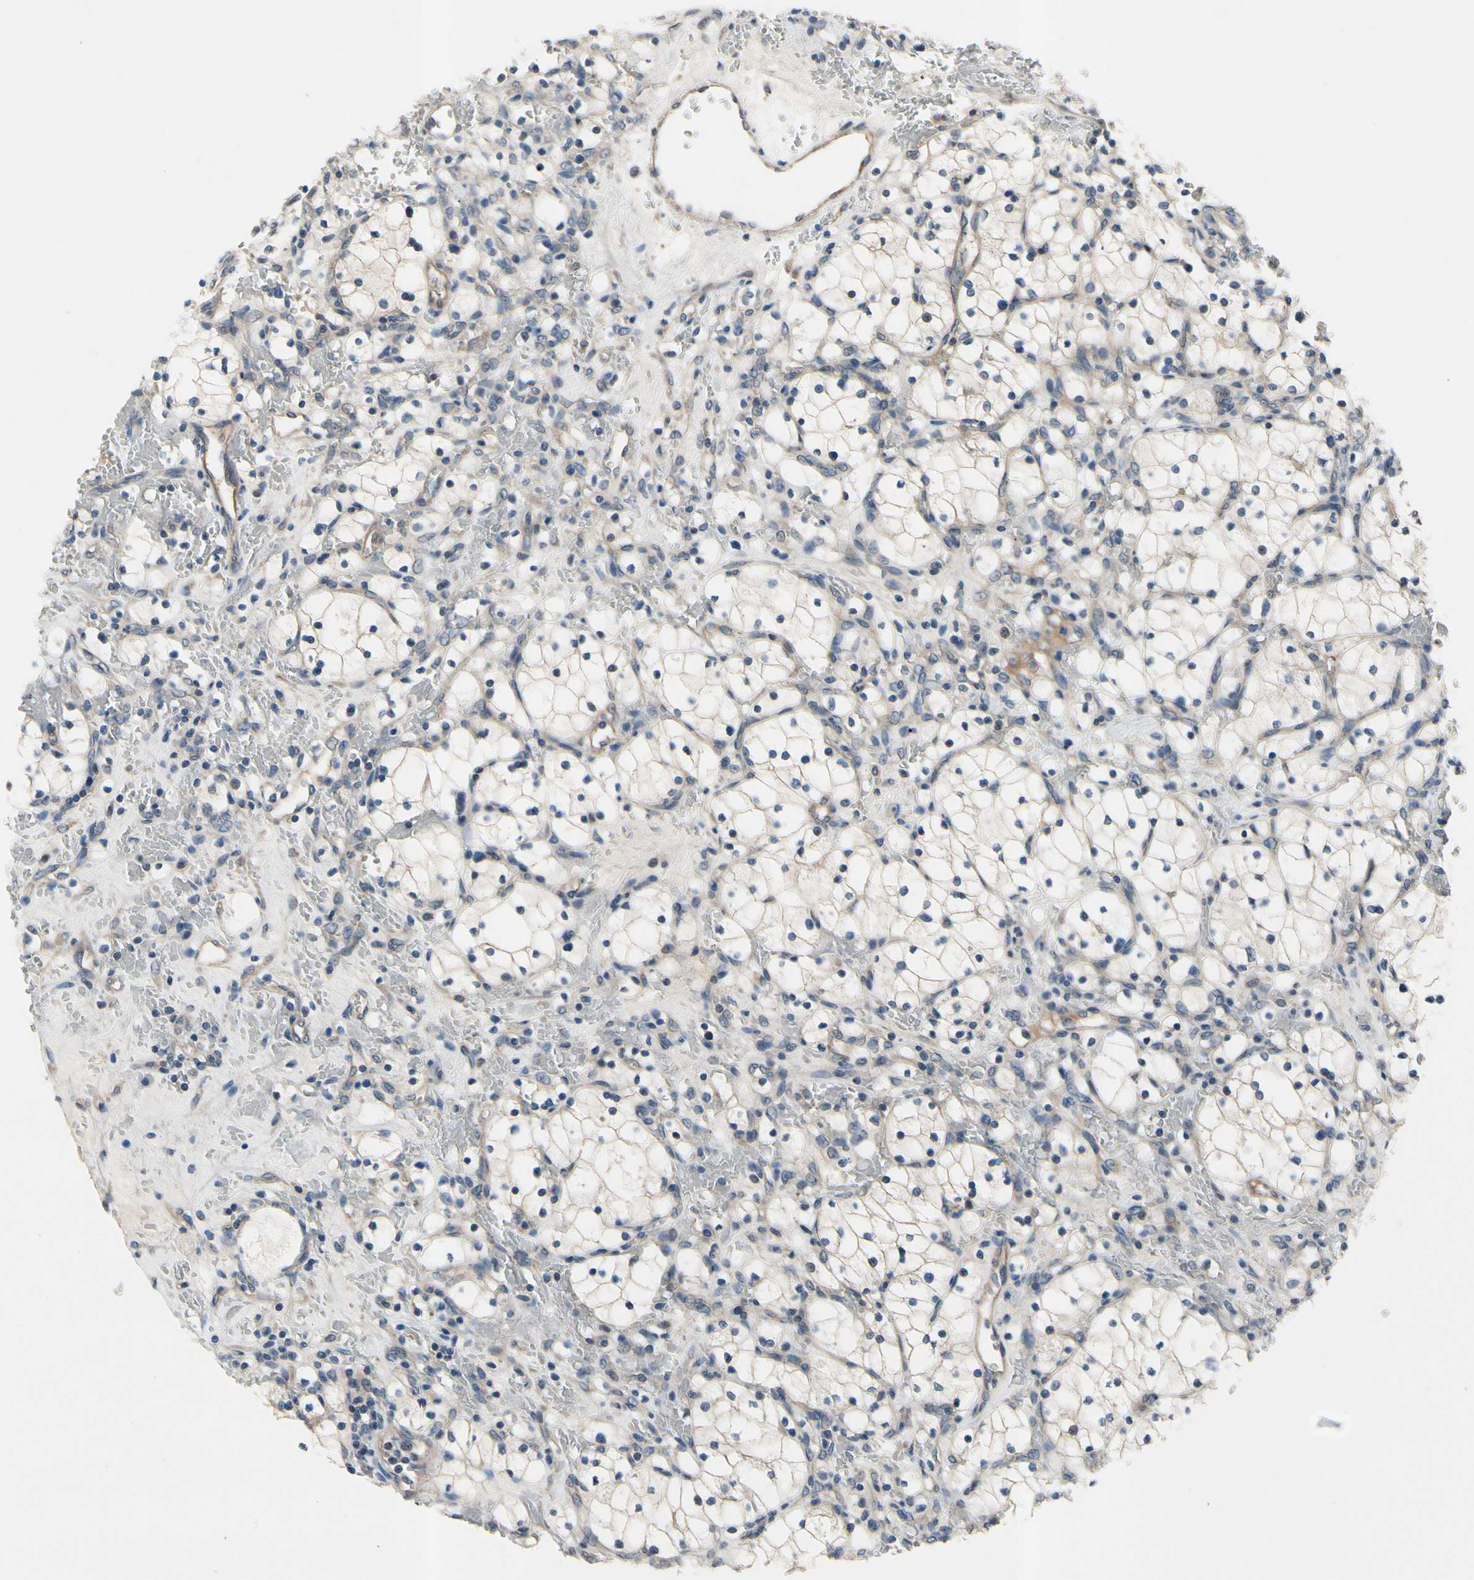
{"staining": {"intensity": "negative", "quantity": "none", "location": "none"}, "tissue": "renal cancer", "cell_type": "Tumor cells", "image_type": "cancer", "snomed": [{"axis": "morphology", "description": "Adenocarcinoma, NOS"}, {"axis": "topography", "description": "Kidney"}], "caption": "A photomicrograph of human adenocarcinoma (renal) is negative for staining in tumor cells.", "gene": "ICAM5", "patient": {"sex": "female", "age": 83}}